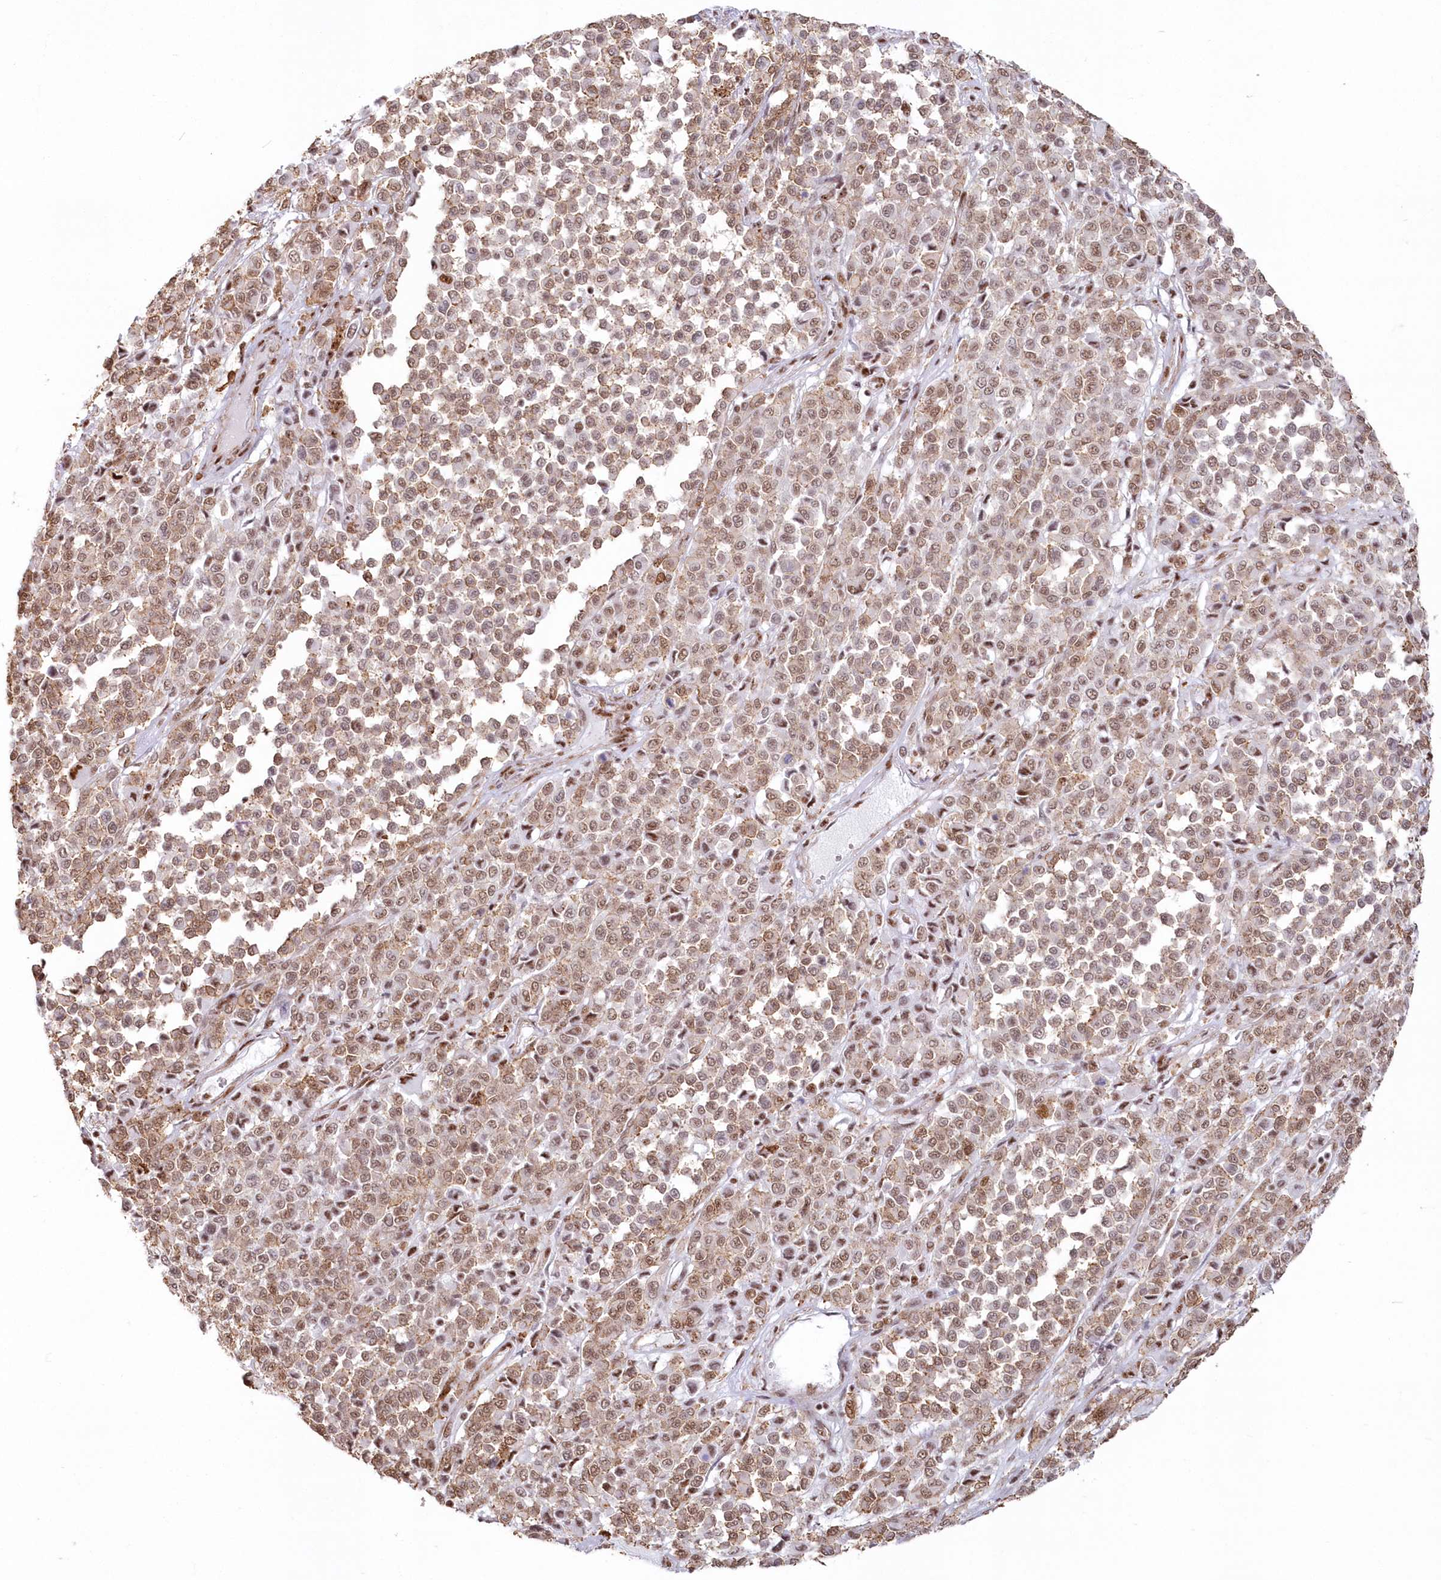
{"staining": {"intensity": "moderate", "quantity": ">75%", "location": "nuclear"}, "tissue": "melanoma", "cell_type": "Tumor cells", "image_type": "cancer", "snomed": [{"axis": "morphology", "description": "Malignant melanoma, Metastatic site"}, {"axis": "topography", "description": "Pancreas"}], "caption": "Brown immunohistochemical staining in melanoma demonstrates moderate nuclear expression in approximately >75% of tumor cells.", "gene": "DDX46", "patient": {"sex": "female", "age": 30}}